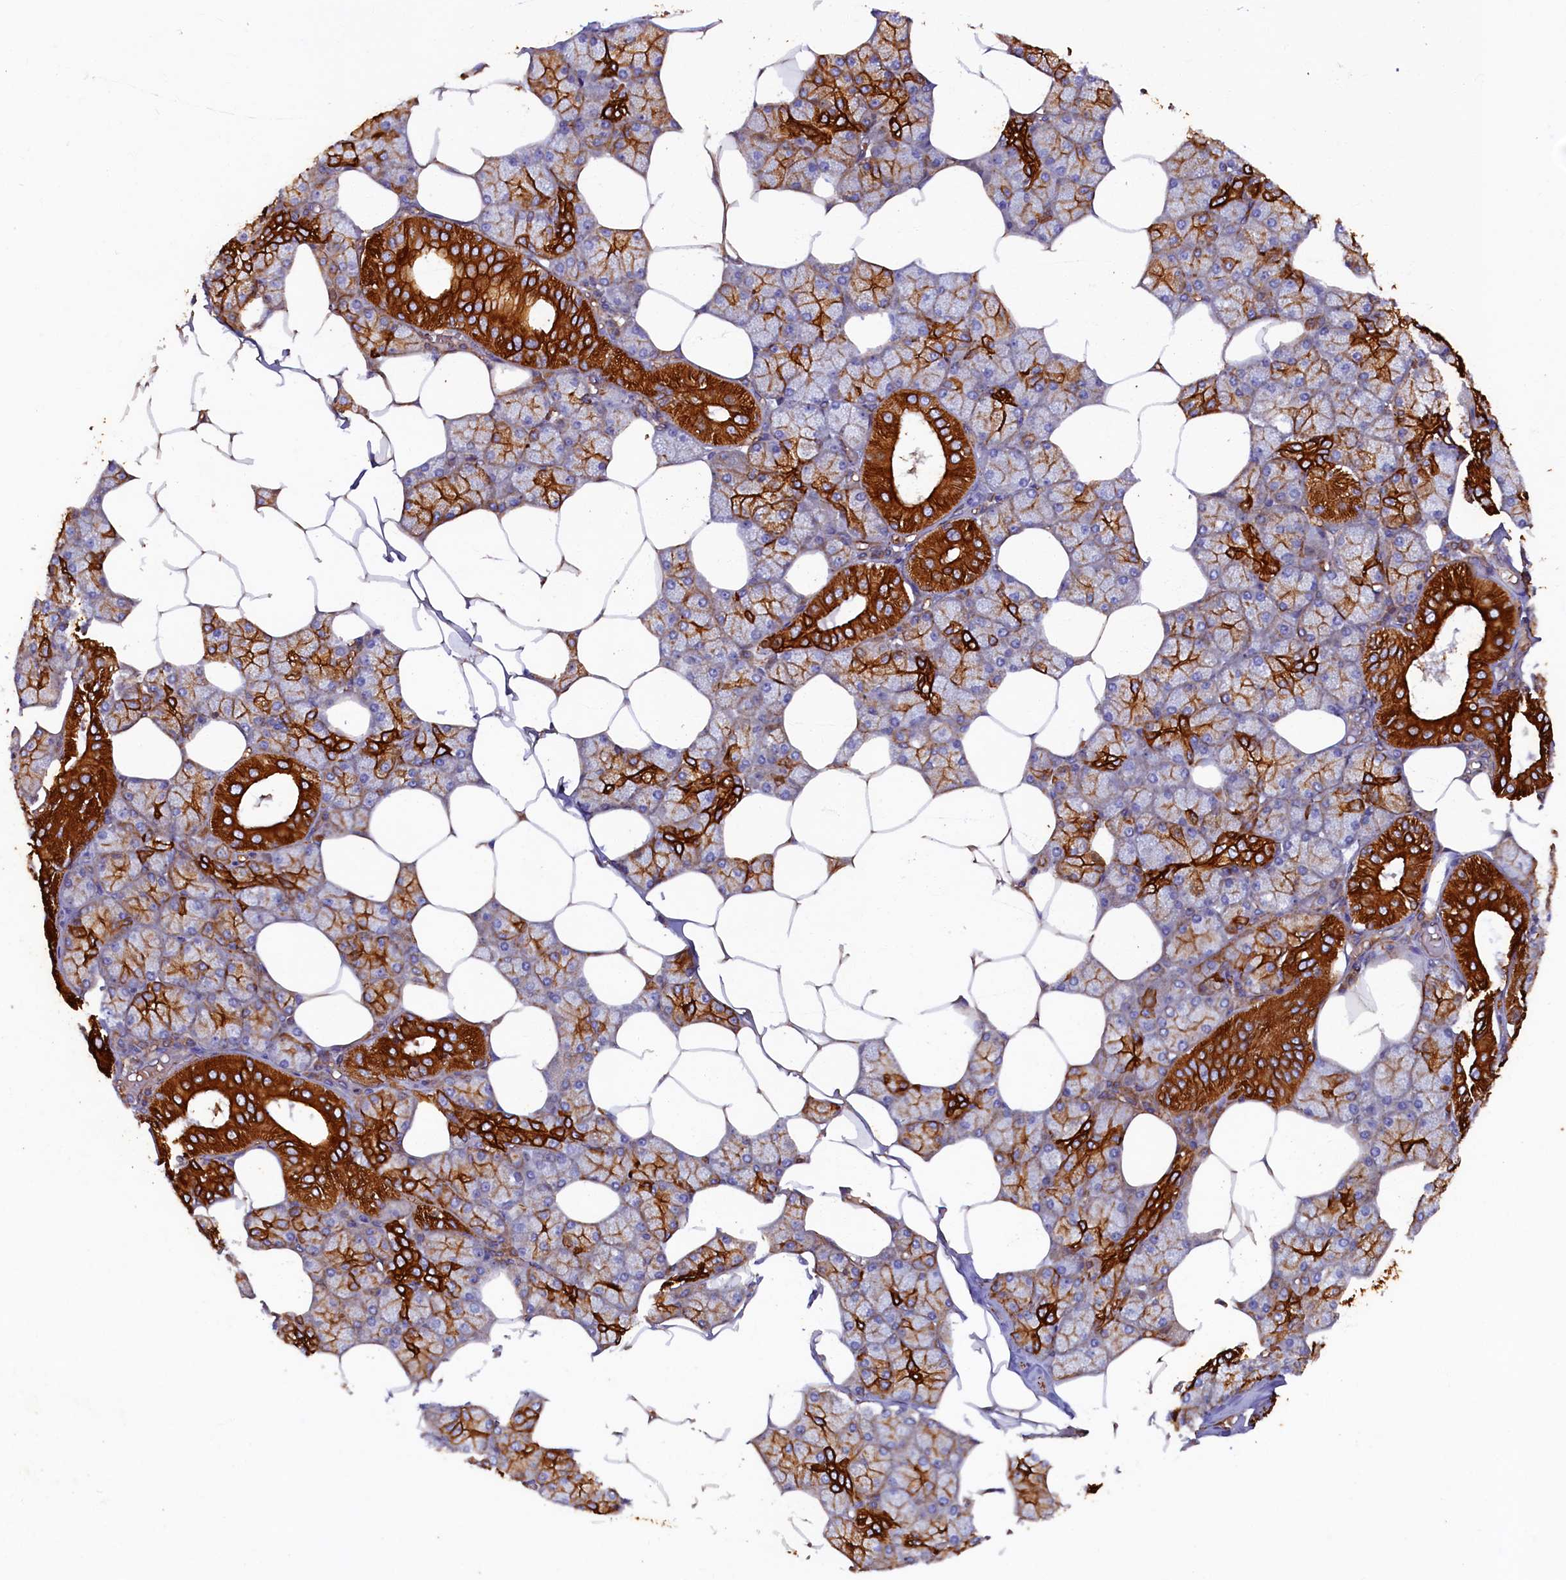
{"staining": {"intensity": "strong", "quantity": "25%-75%", "location": "cytoplasmic/membranous"}, "tissue": "salivary gland", "cell_type": "Glandular cells", "image_type": "normal", "snomed": [{"axis": "morphology", "description": "Normal tissue, NOS"}, {"axis": "topography", "description": "Salivary gland"}], "caption": "Strong cytoplasmic/membranous positivity is seen in approximately 25%-75% of glandular cells in unremarkable salivary gland. (DAB IHC, brown staining for protein, blue staining for nuclei).", "gene": "LRRC57", "patient": {"sex": "male", "age": 62}}